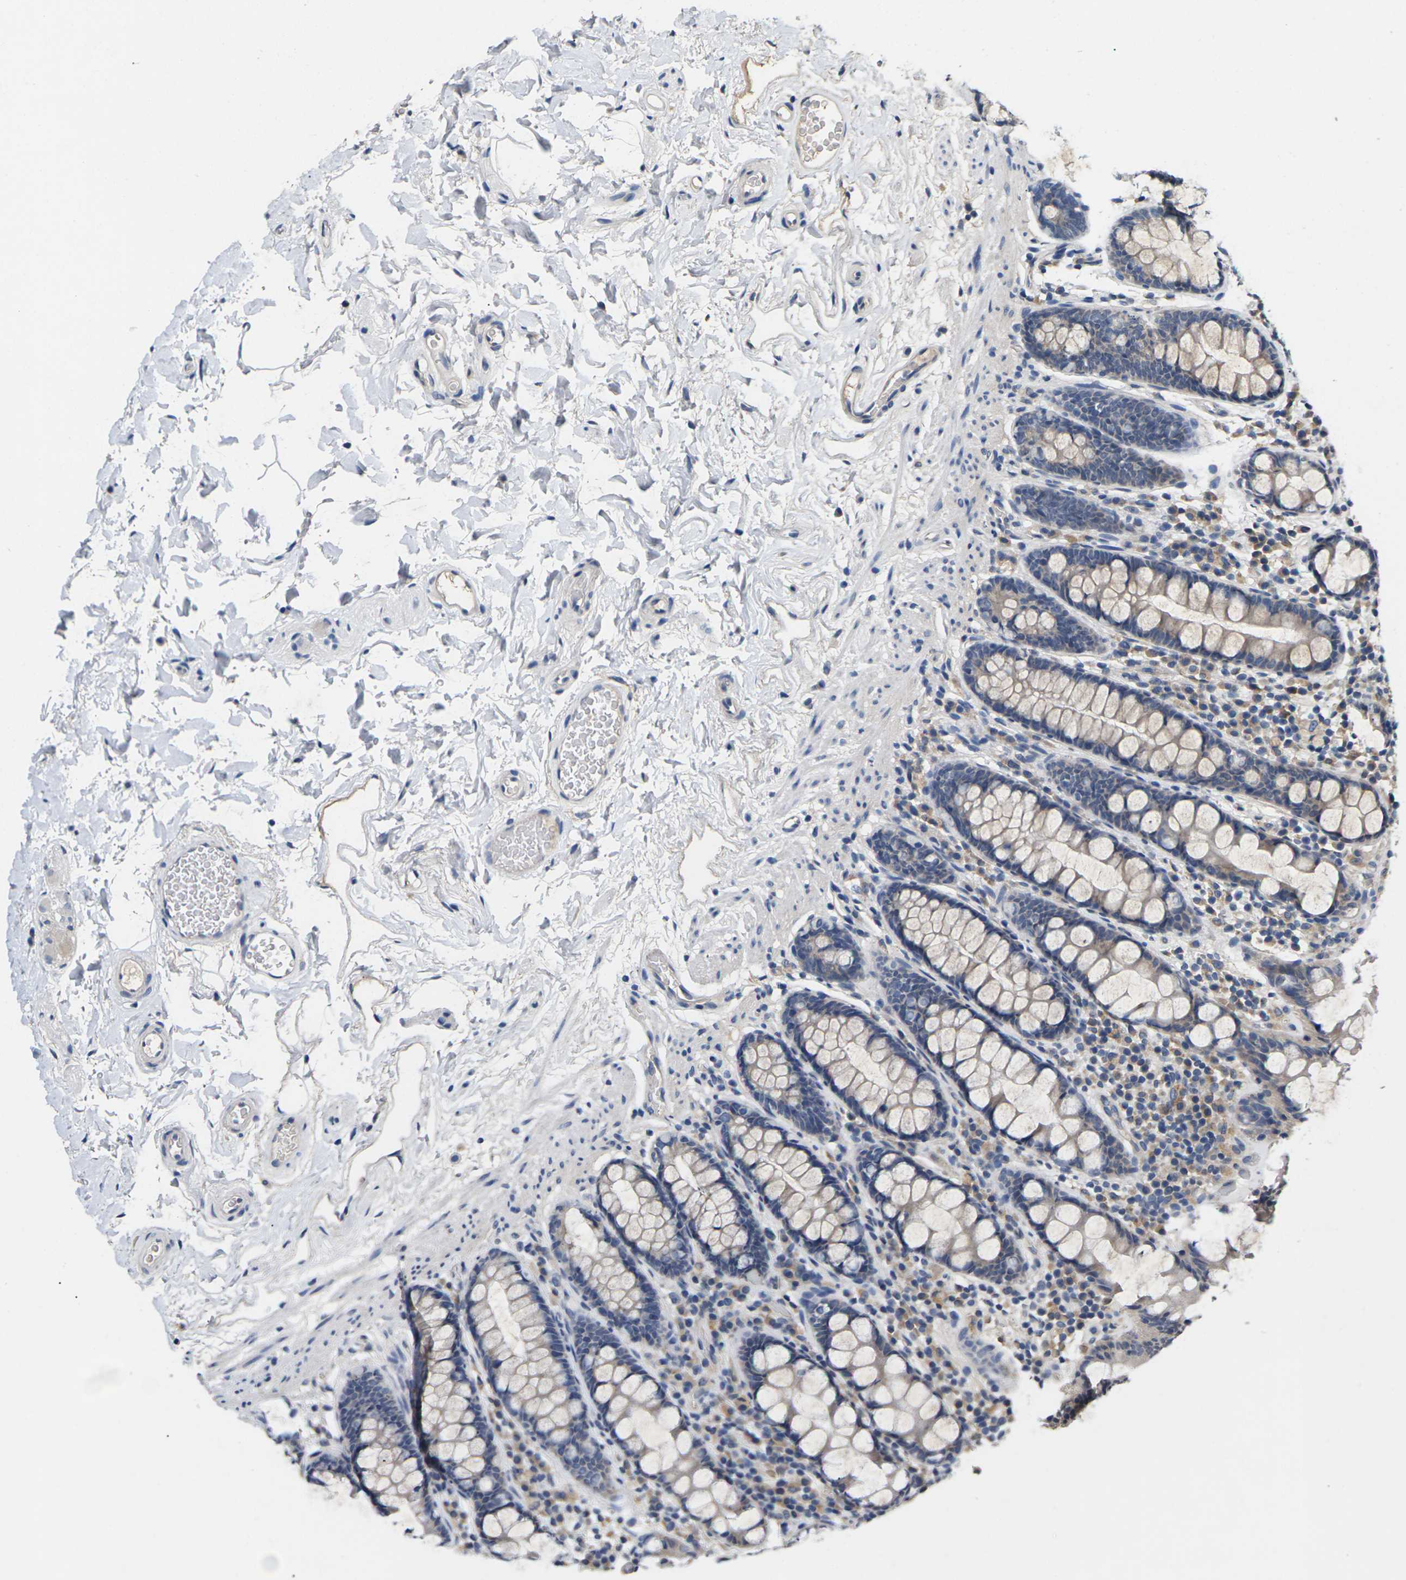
{"staining": {"intensity": "weak", "quantity": "25%-75%", "location": "cytoplasmic/membranous"}, "tissue": "colon", "cell_type": "Endothelial cells", "image_type": "normal", "snomed": [{"axis": "morphology", "description": "Normal tissue, NOS"}, {"axis": "topography", "description": "Colon"}], "caption": "Protein expression analysis of benign colon displays weak cytoplasmic/membranous staining in approximately 25%-75% of endothelial cells.", "gene": "SLC2A2", "patient": {"sex": "female", "age": 80}}